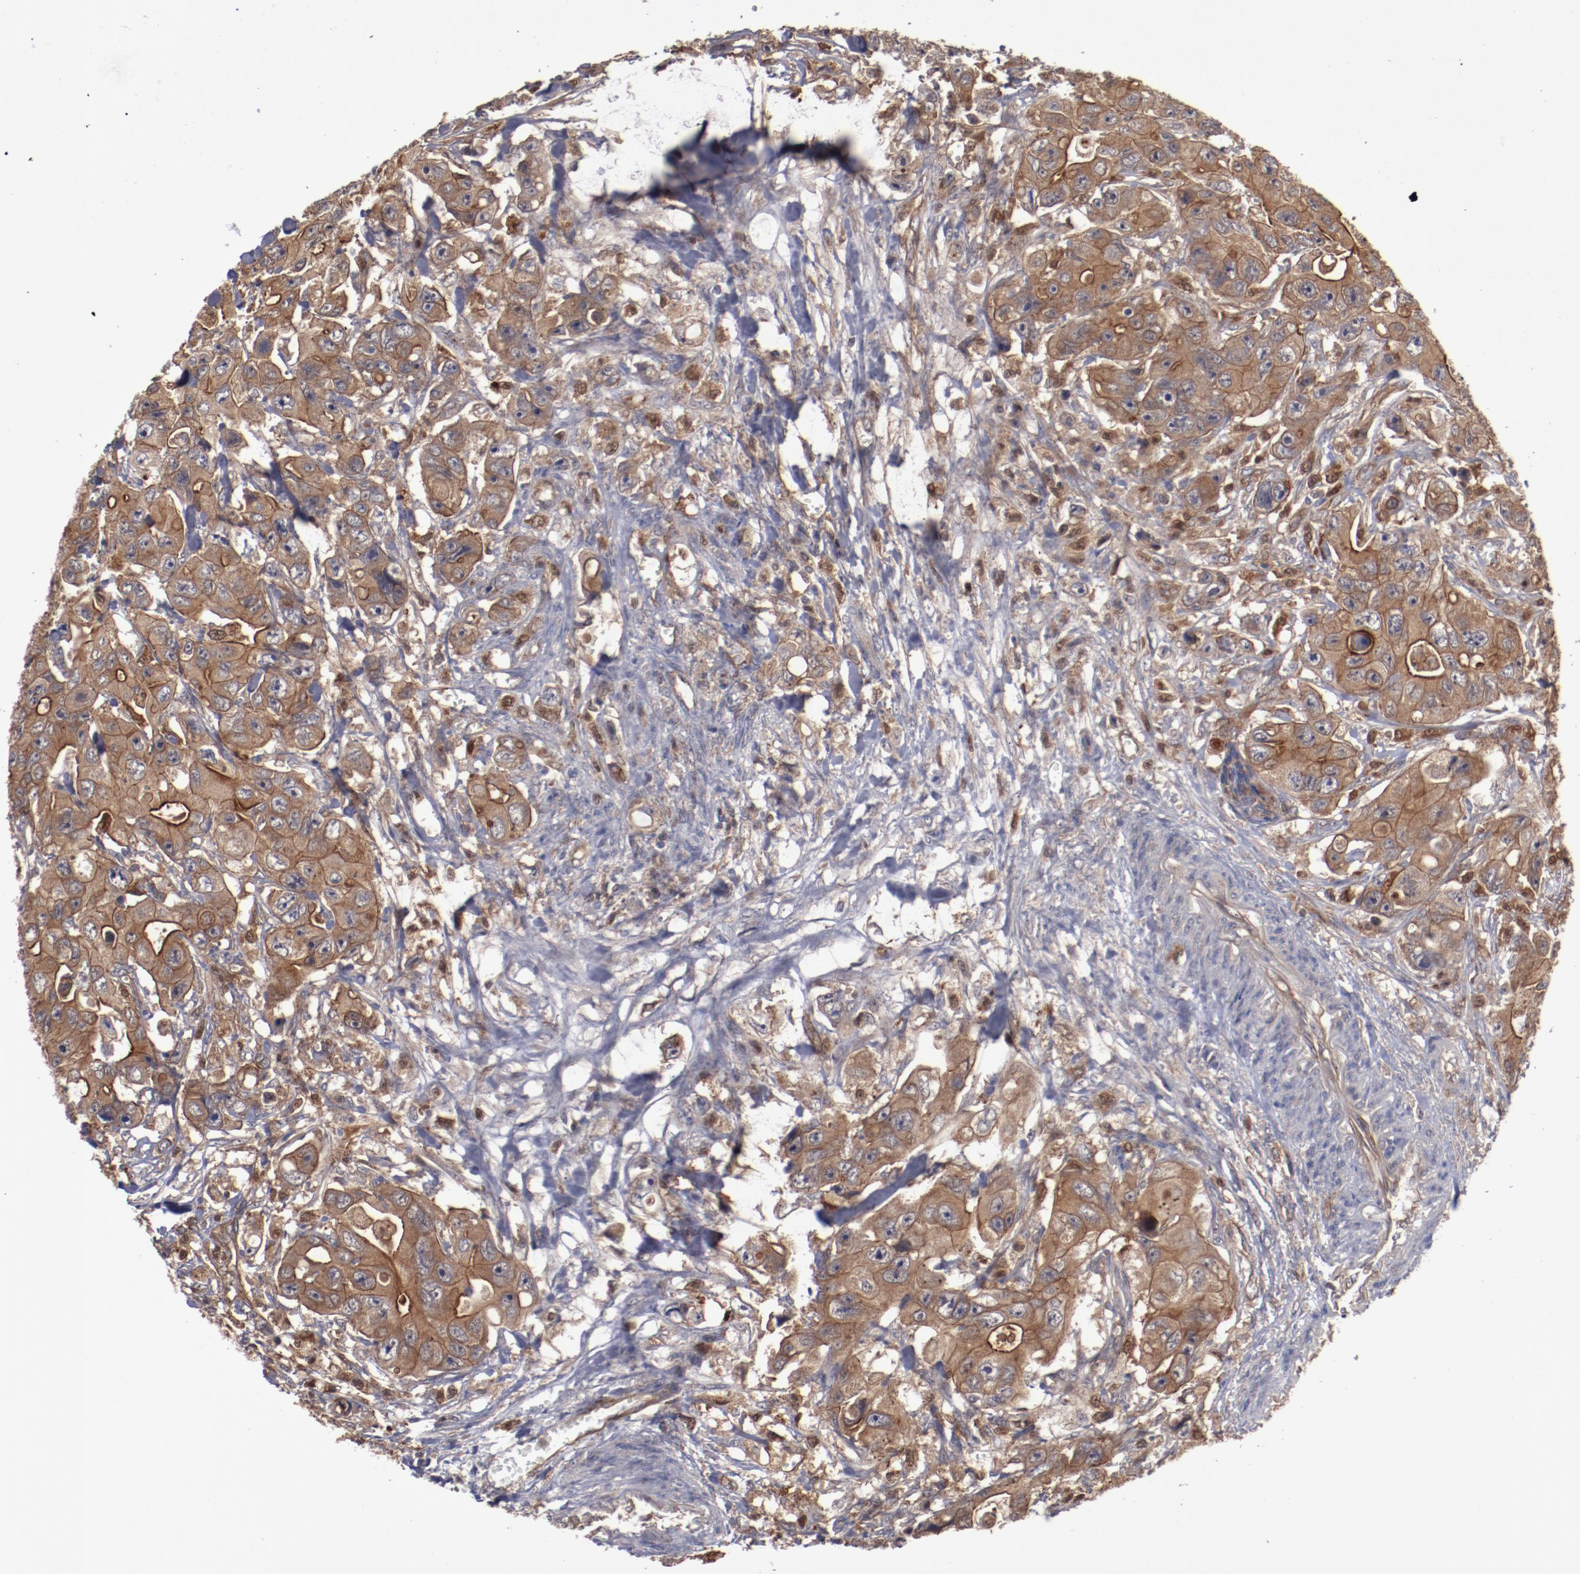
{"staining": {"intensity": "moderate", "quantity": ">75%", "location": "cytoplasmic/membranous"}, "tissue": "colorectal cancer", "cell_type": "Tumor cells", "image_type": "cancer", "snomed": [{"axis": "morphology", "description": "Adenocarcinoma, NOS"}, {"axis": "topography", "description": "Colon"}], "caption": "An immunohistochemistry image of tumor tissue is shown. Protein staining in brown highlights moderate cytoplasmic/membranous positivity in colorectal adenocarcinoma within tumor cells.", "gene": "DNAAF2", "patient": {"sex": "female", "age": 46}}